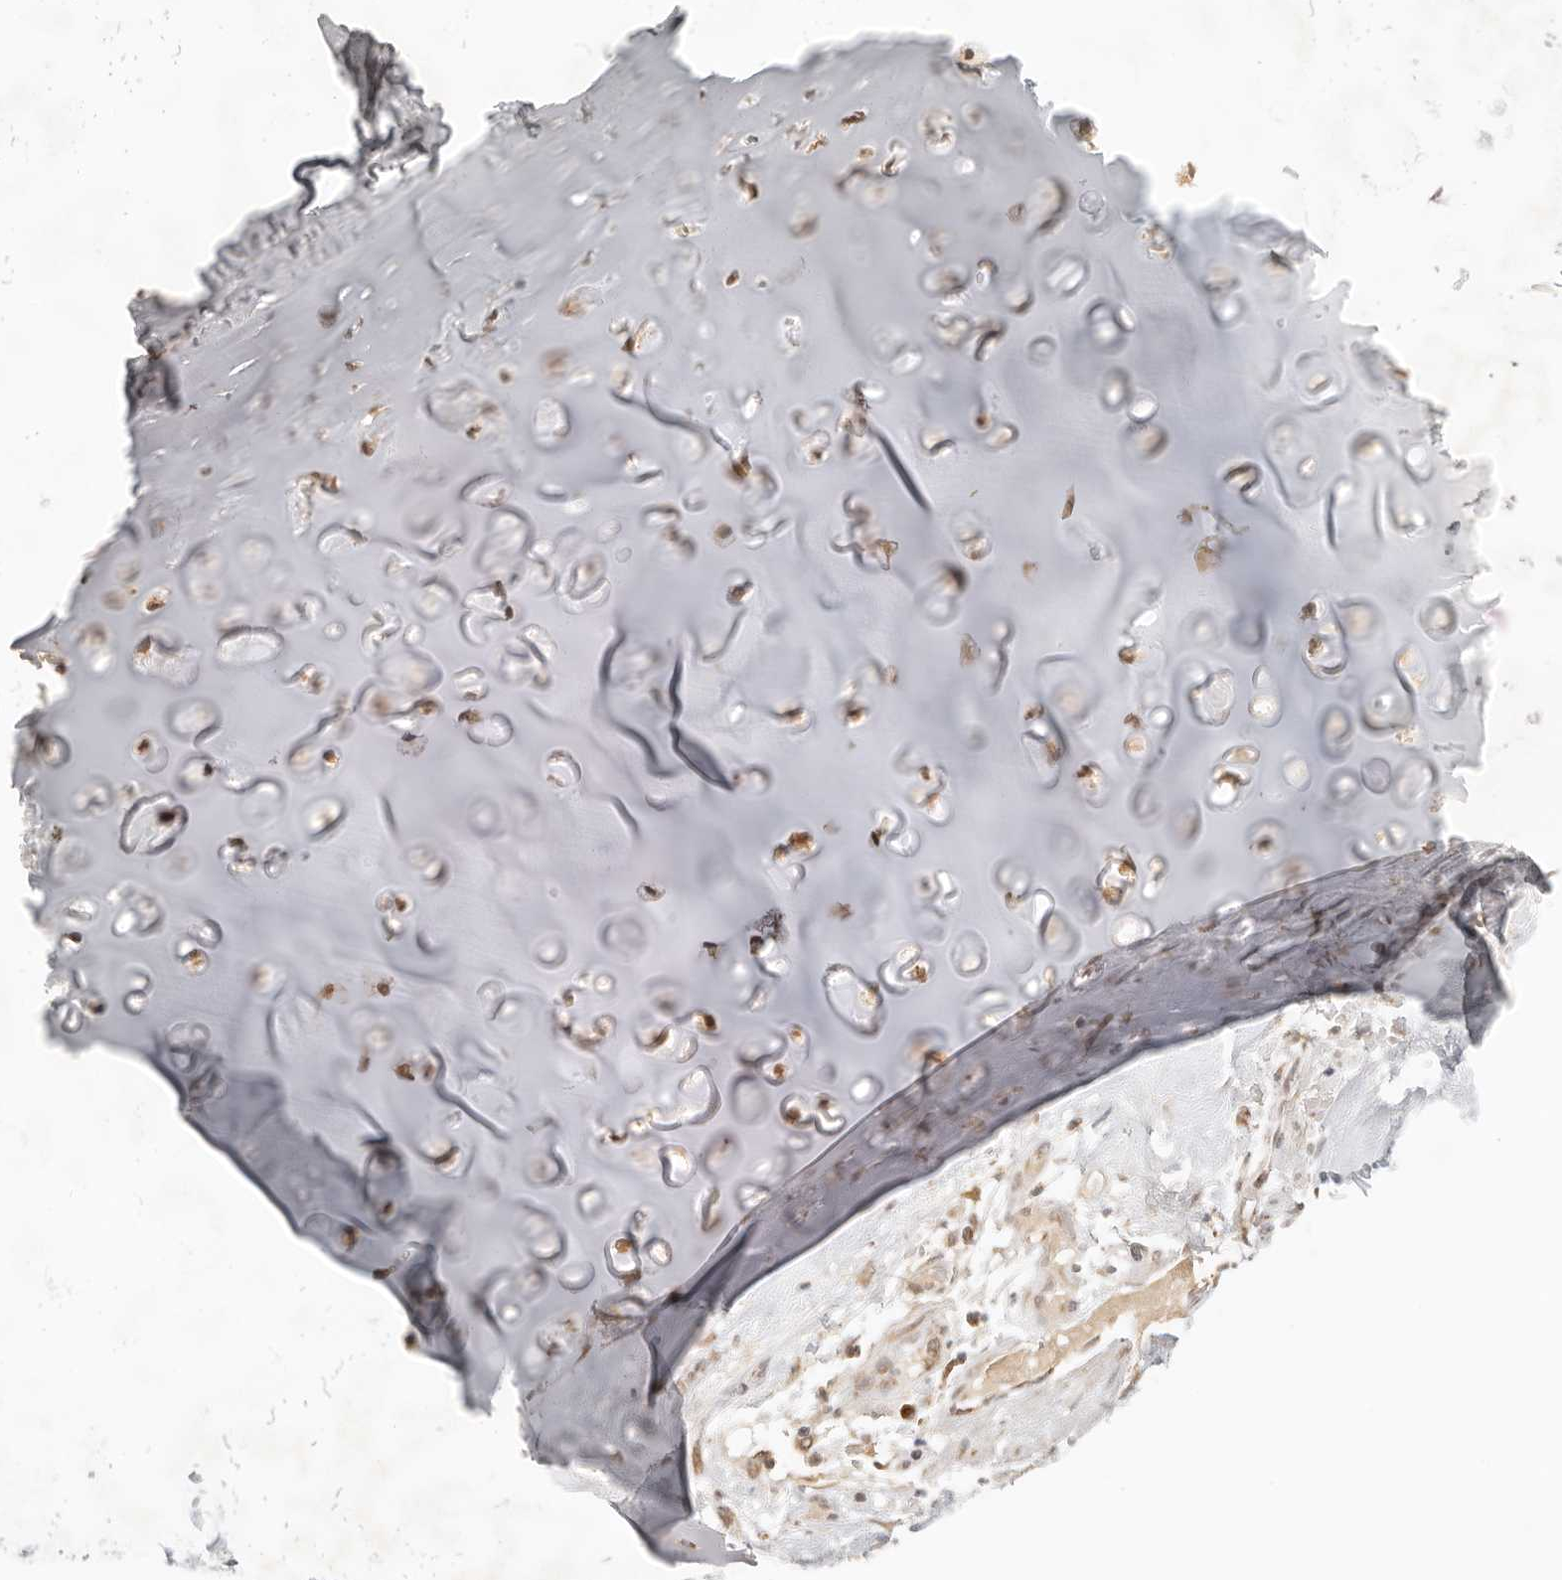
{"staining": {"intensity": "weak", "quantity": ">75%", "location": "cytoplasmic/membranous"}, "tissue": "adipose tissue", "cell_type": "Adipocytes", "image_type": "normal", "snomed": [{"axis": "morphology", "description": "Normal tissue, NOS"}, {"axis": "morphology", "description": "Basal cell carcinoma"}, {"axis": "topography", "description": "Cartilage tissue"}, {"axis": "topography", "description": "Nasopharynx"}, {"axis": "topography", "description": "Oral tissue"}], "caption": "Unremarkable adipose tissue was stained to show a protein in brown. There is low levels of weak cytoplasmic/membranous expression in approximately >75% of adipocytes. (DAB (3,3'-diaminobenzidine) IHC, brown staining for protein, blue staining for nuclei).", "gene": "INTS11", "patient": {"sex": "female", "age": 77}}